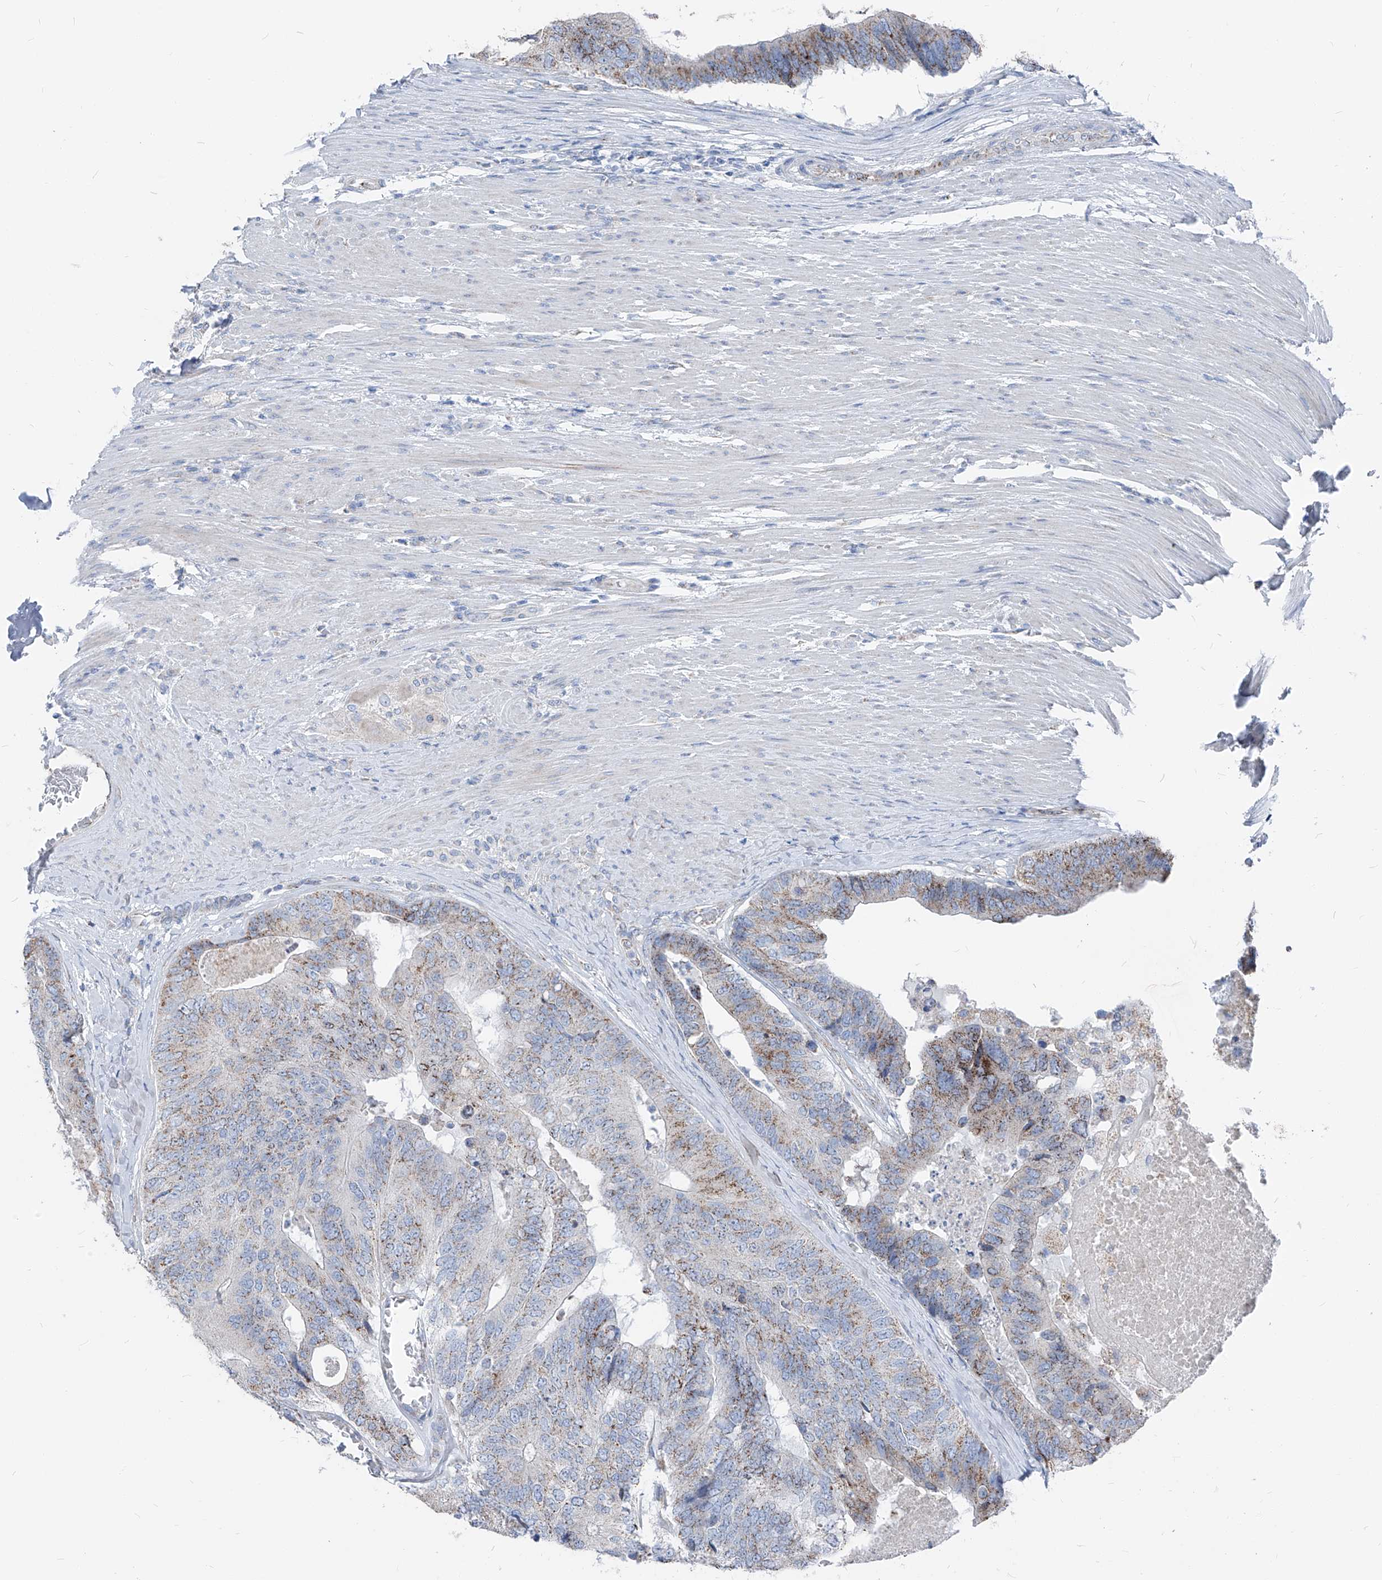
{"staining": {"intensity": "moderate", "quantity": "<25%", "location": "cytoplasmic/membranous"}, "tissue": "colorectal cancer", "cell_type": "Tumor cells", "image_type": "cancer", "snomed": [{"axis": "morphology", "description": "Adenocarcinoma, NOS"}, {"axis": "topography", "description": "Colon"}], "caption": "Tumor cells demonstrate low levels of moderate cytoplasmic/membranous staining in approximately <25% of cells in colorectal adenocarcinoma.", "gene": "AGPS", "patient": {"sex": "female", "age": 67}}